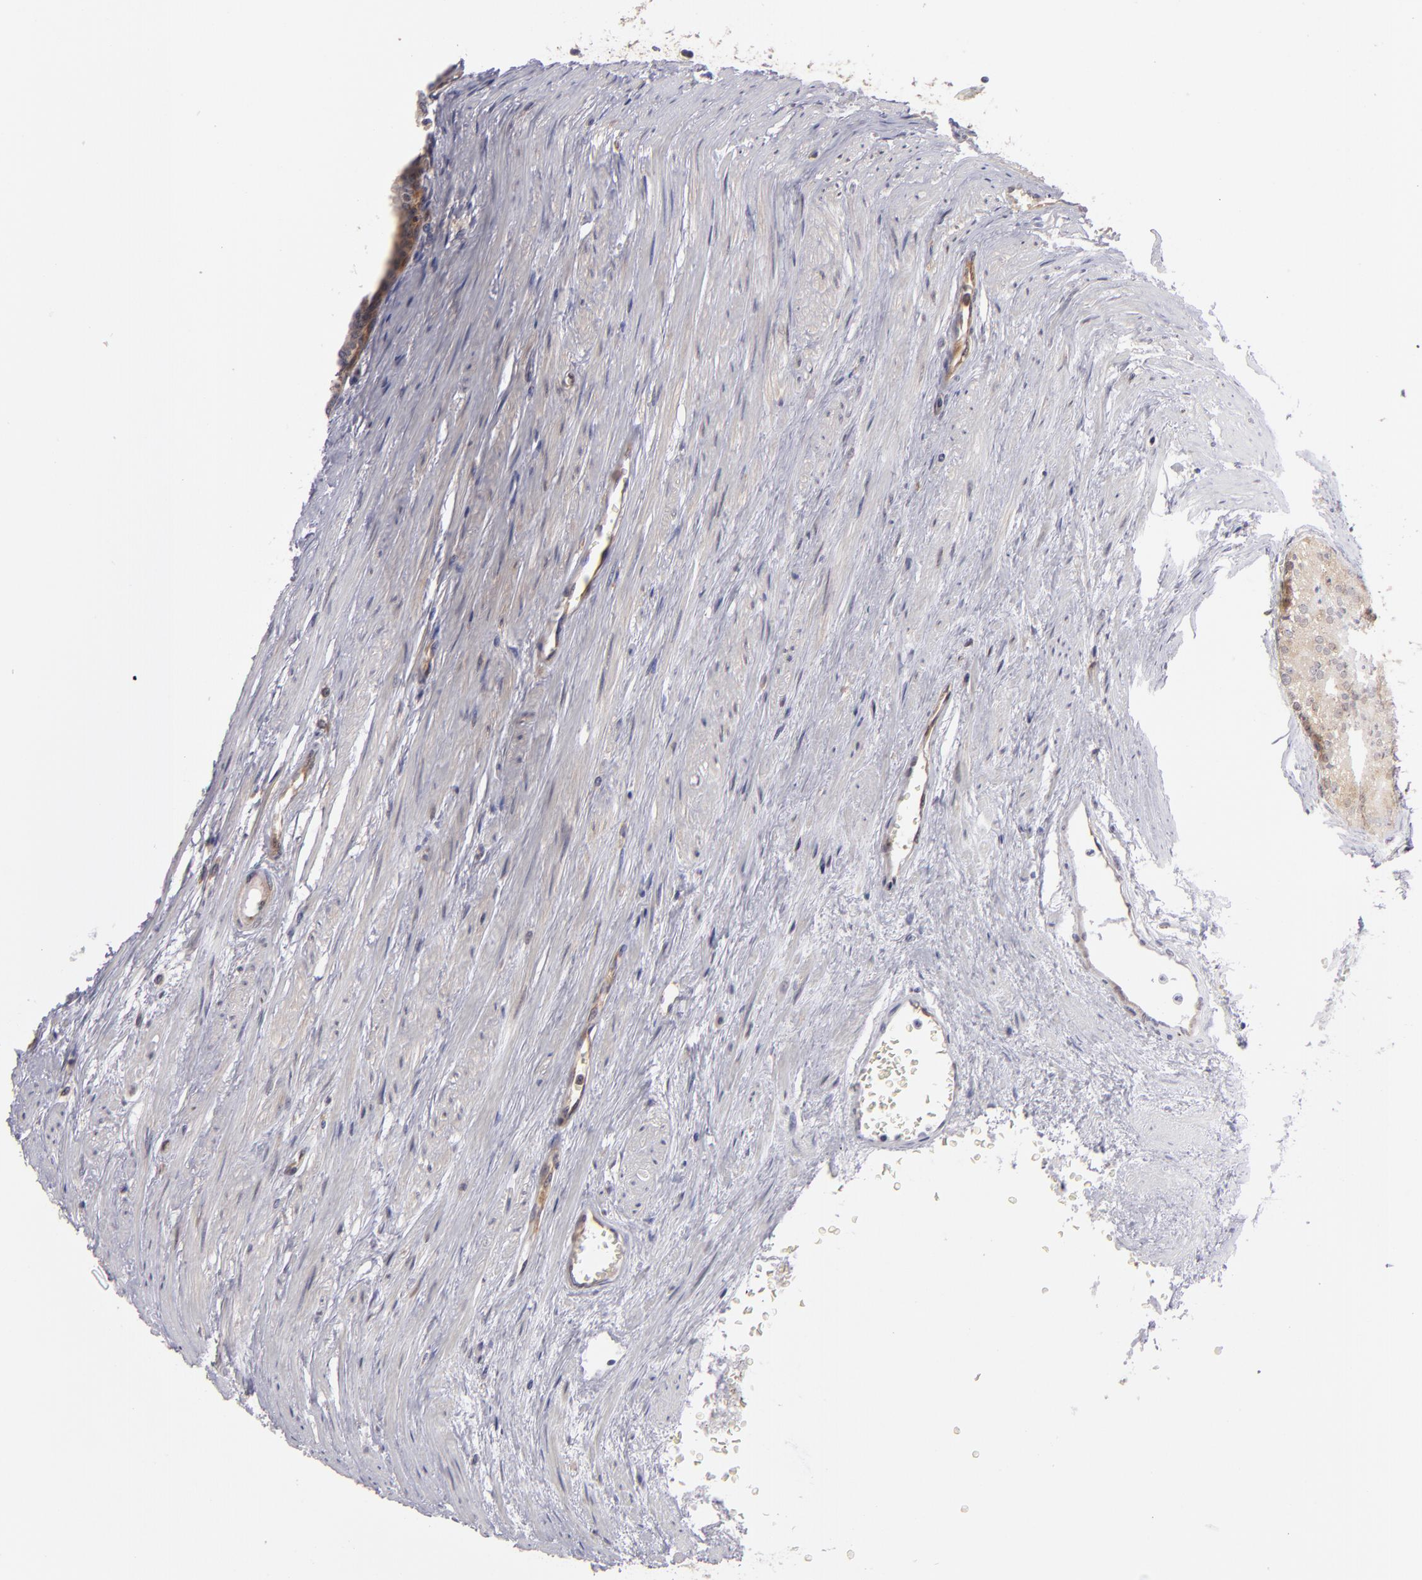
{"staining": {"intensity": "weak", "quantity": ">75%", "location": "cytoplasmic/membranous"}, "tissue": "prostate cancer", "cell_type": "Tumor cells", "image_type": "cancer", "snomed": [{"axis": "morphology", "description": "Adenocarcinoma, High grade"}, {"axis": "topography", "description": "Prostate"}], "caption": "Immunohistochemical staining of prostate cancer exhibits low levels of weak cytoplasmic/membranous protein expression in about >75% of tumor cells.", "gene": "PTPN13", "patient": {"sex": "male", "age": 56}}